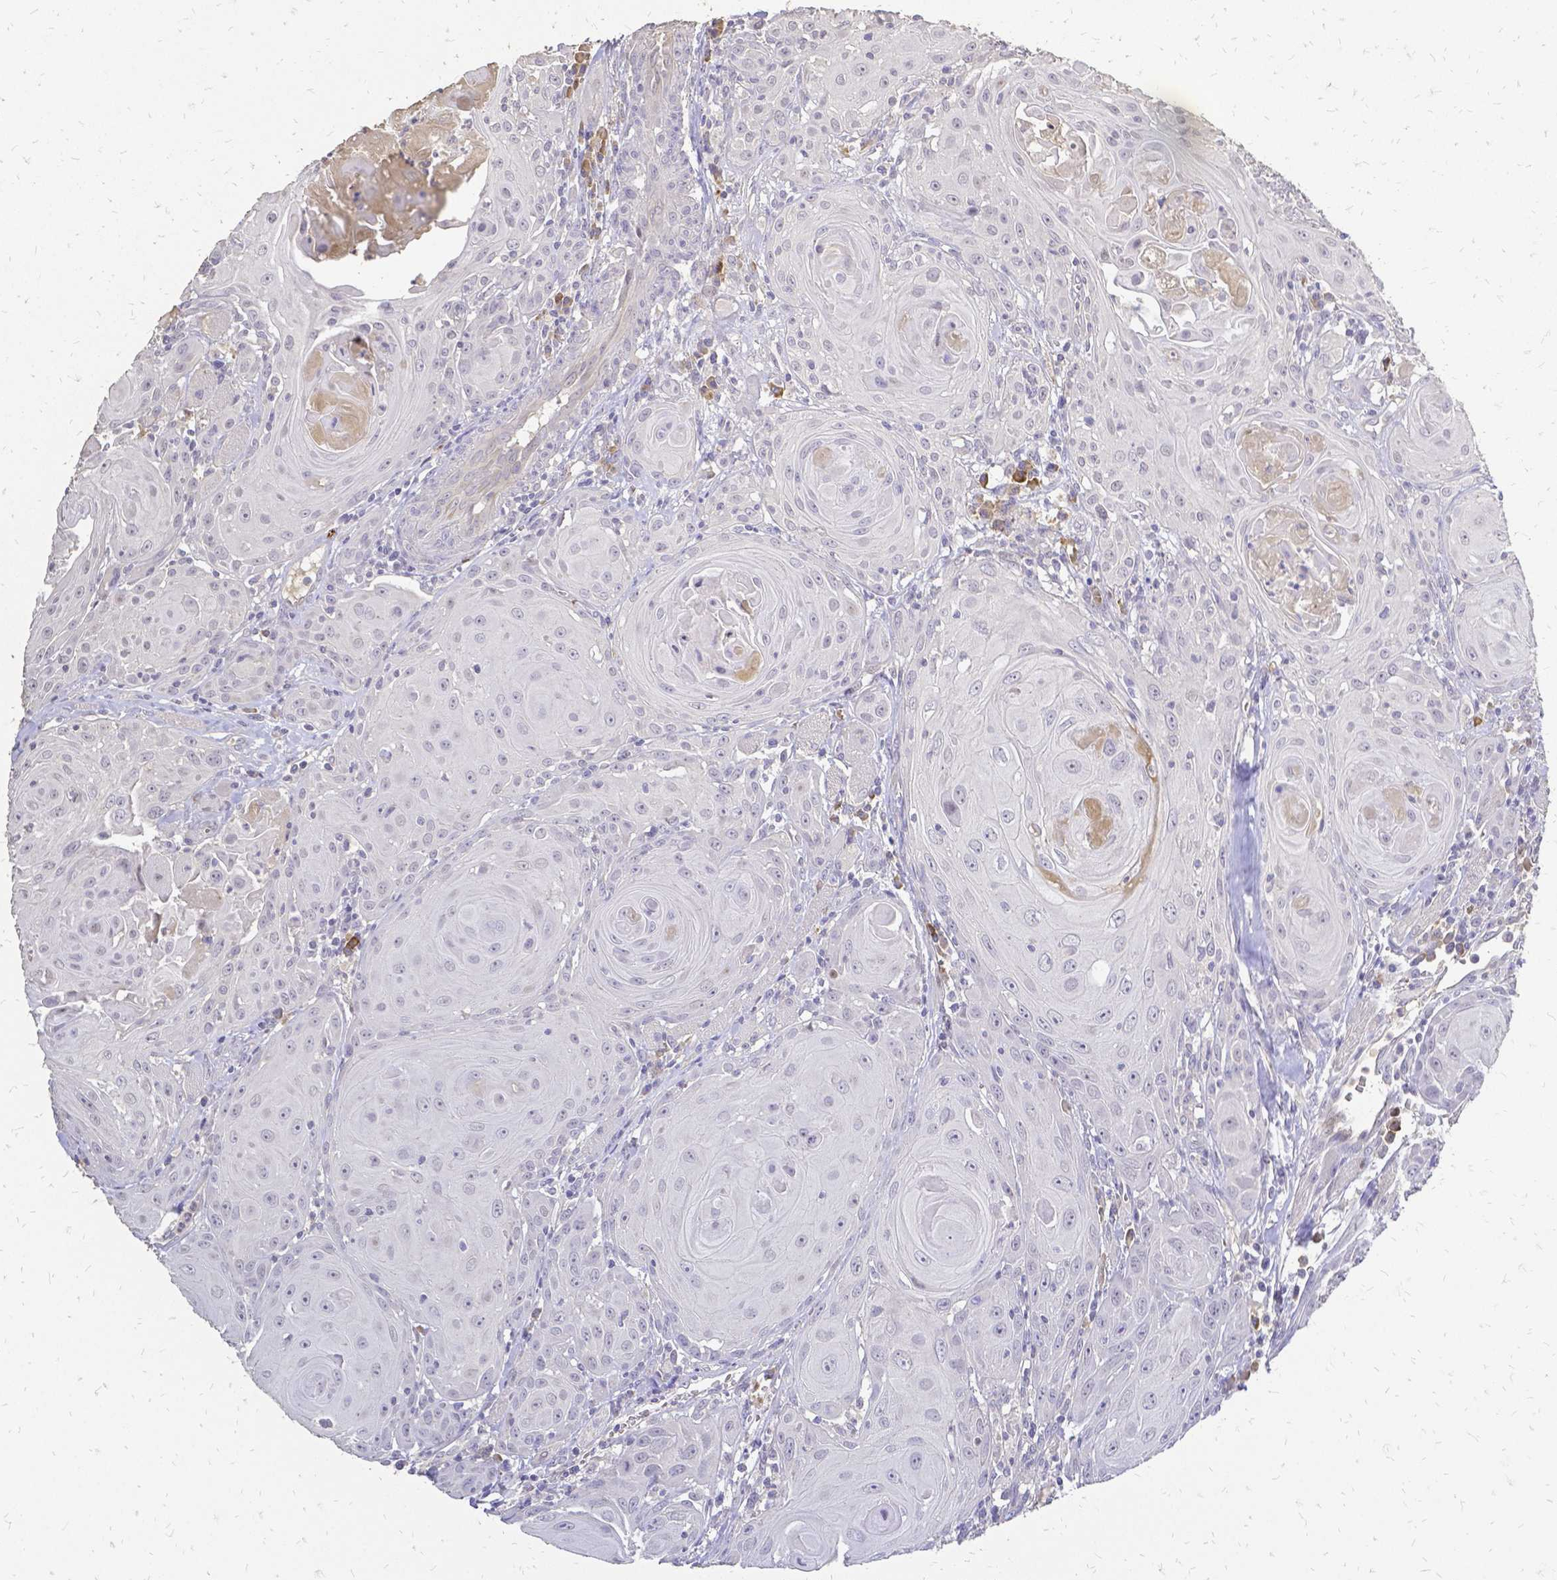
{"staining": {"intensity": "negative", "quantity": "none", "location": "none"}, "tissue": "head and neck cancer", "cell_type": "Tumor cells", "image_type": "cancer", "snomed": [{"axis": "morphology", "description": "Squamous cell carcinoma, NOS"}, {"axis": "topography", "description": "Head-Neck"}], "caption": "This is an IHC image of human head and neck cancer. There is no staining in tumor cells.", "gene": "CIB1", "patient": {"sex": "female", "age": 80}}